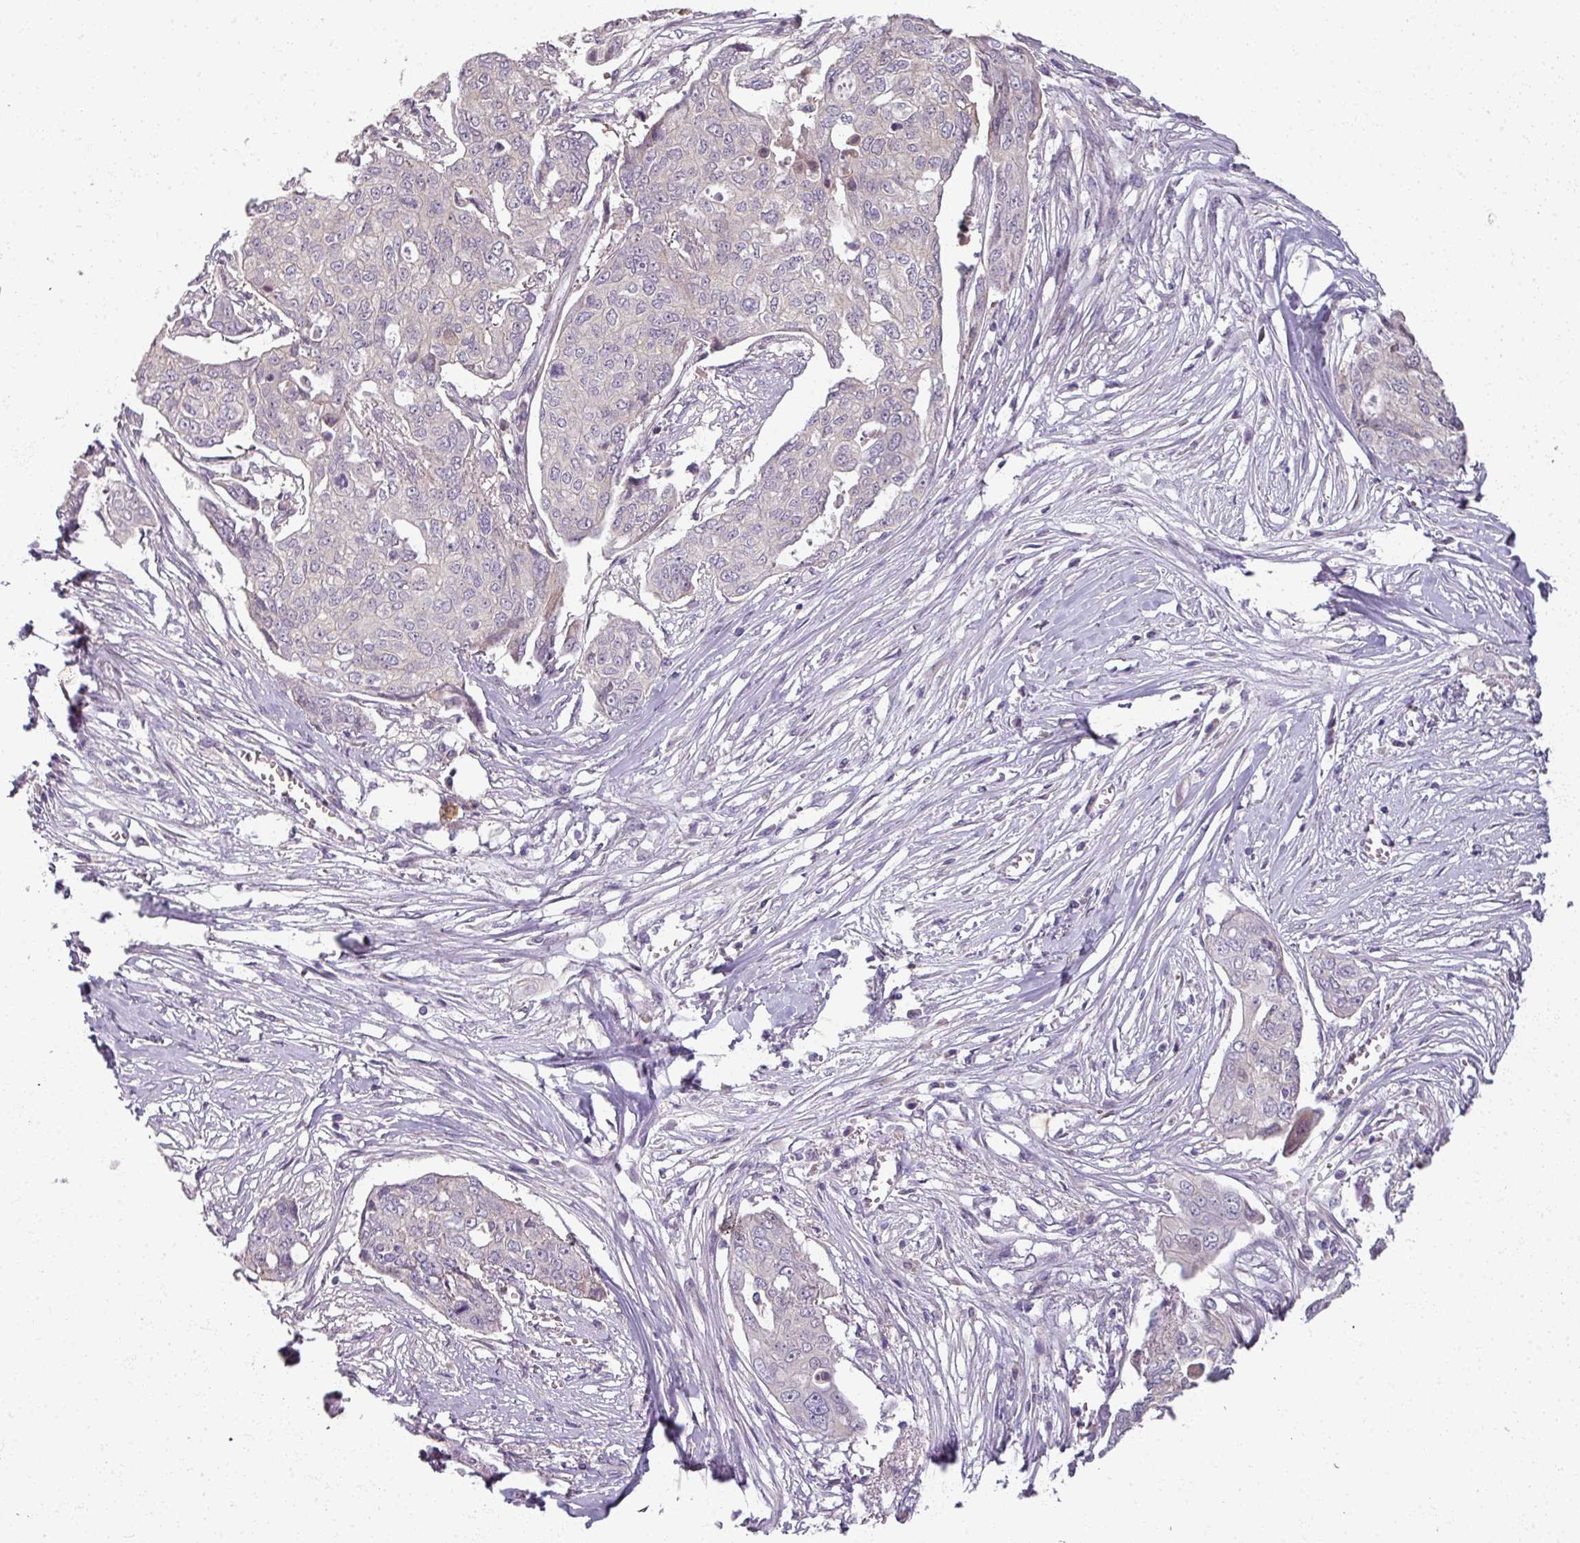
{"staining": {"intensity": "negative", "quantity": "none", "location": "none"}, "tissue": "ovarian cancer", "cell_type": "Tumor cells", "image_type": "cancer", "snomed": [{"axis": "morphology", "description": "Carcinoma, endometroid"}, {"axis": "topography", "description": "Ovary"}], "caption": "Tumor cells are negative for brown protein staining in ovarian cancer (endometroid carcinoma). The staining was performed using DAB (3,3'-diaminobenzidine) to visualize the protein expression in brown, while the nuclei were stained in blue with hematoxylin (Magnification: 20x).", "gene": "MYMK", "patient": {"sex": "female", "age": 70}}